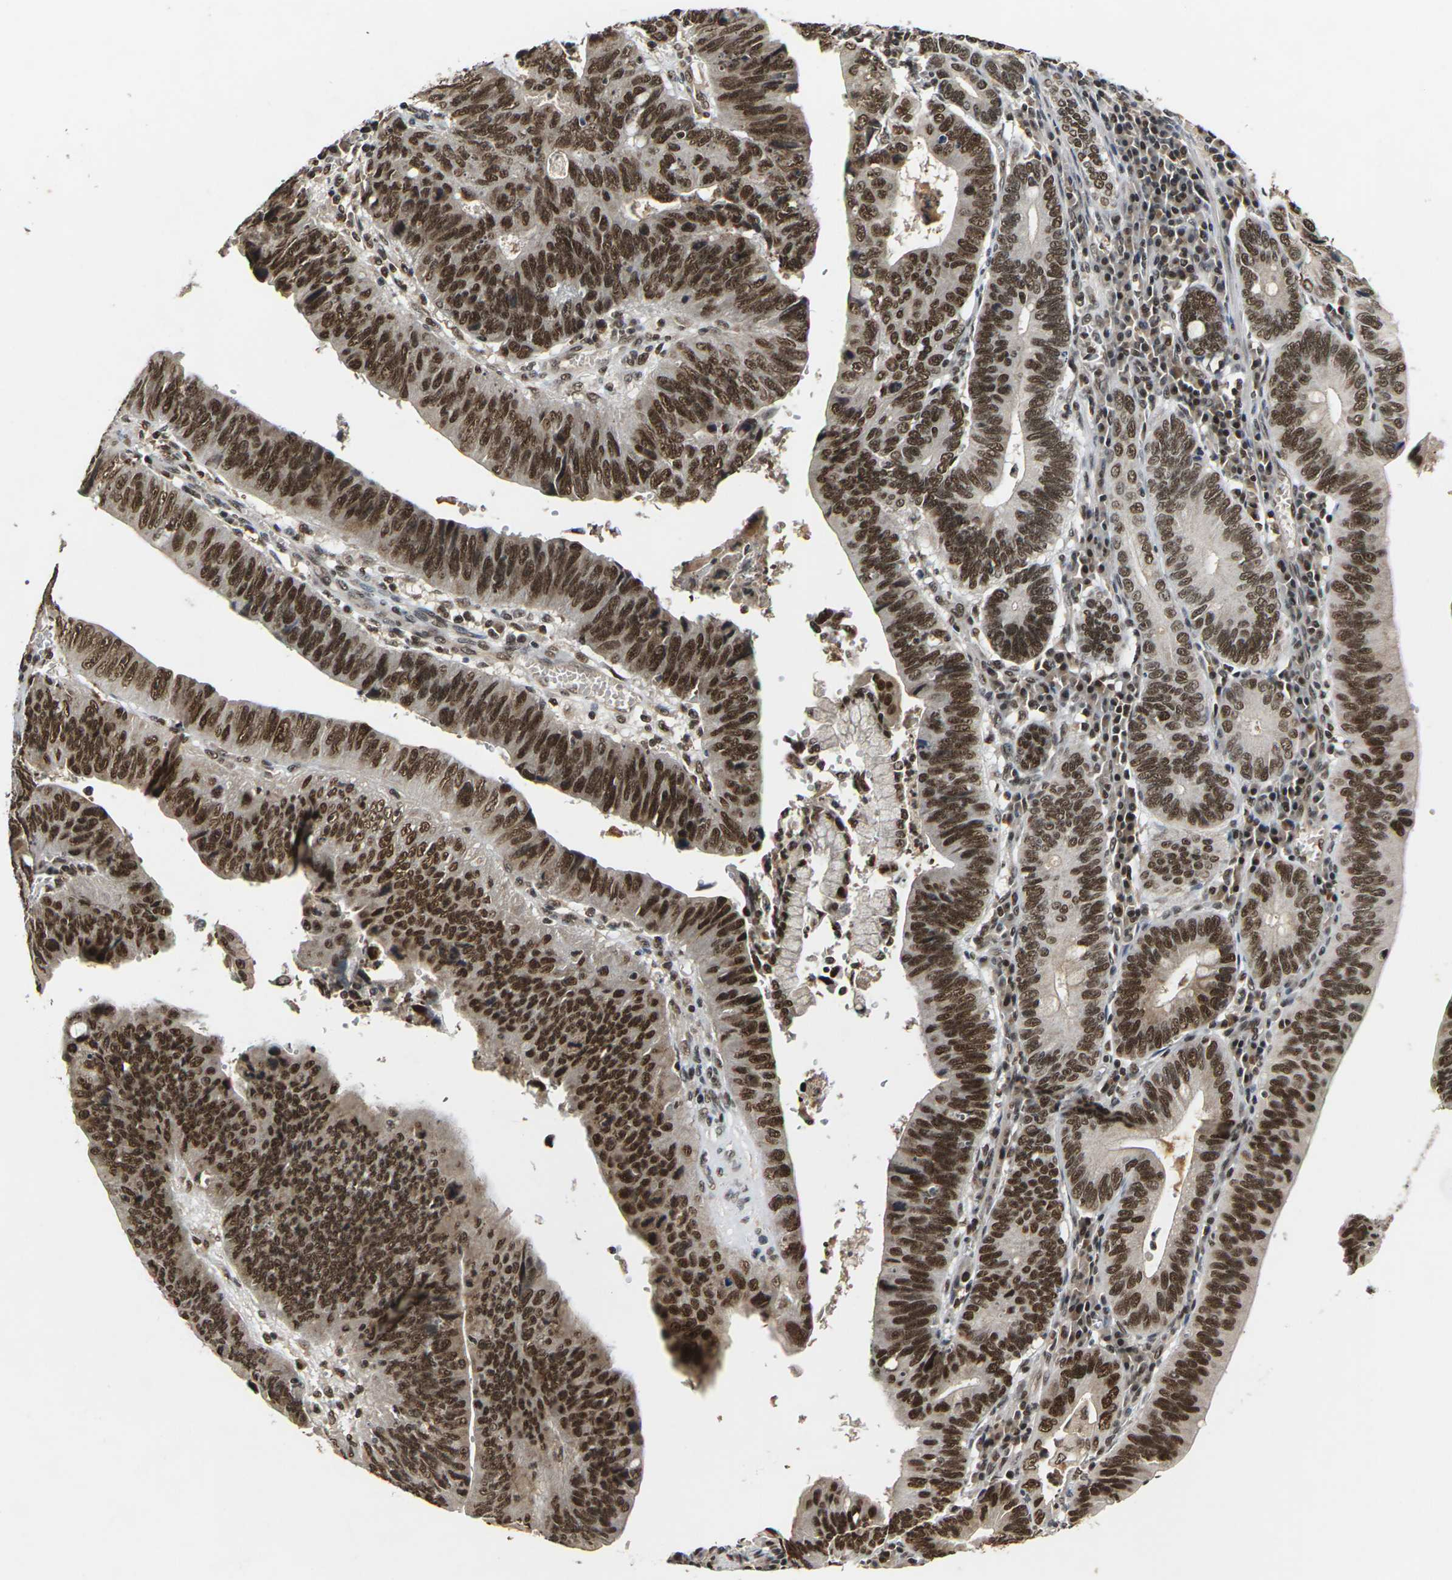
{"staining": {"intensity": "strong", "quantity": ">75%", "location": "nuclear"}, "tissue": "stomach cancer", "cell_type": "Tumor cells", "image_type": "cancer", "snomed": [{"axis": "morphology", "description": "Adenocarcinoma, NOS"}, {"axis": "topography", "description": "Stomach"}], "caption": "Immunohistochemistry (IHC) photomicrograph of neoplastic tissue: human stomach adenocarcinoma stained using immunohistochemistry shows high levels of strong protein expression localized specifically in the nuclear of tumor cells, appearing as a nuclear brown color.", "gene": "NELFA", "patient": {"sex": "male", "age": 59}}